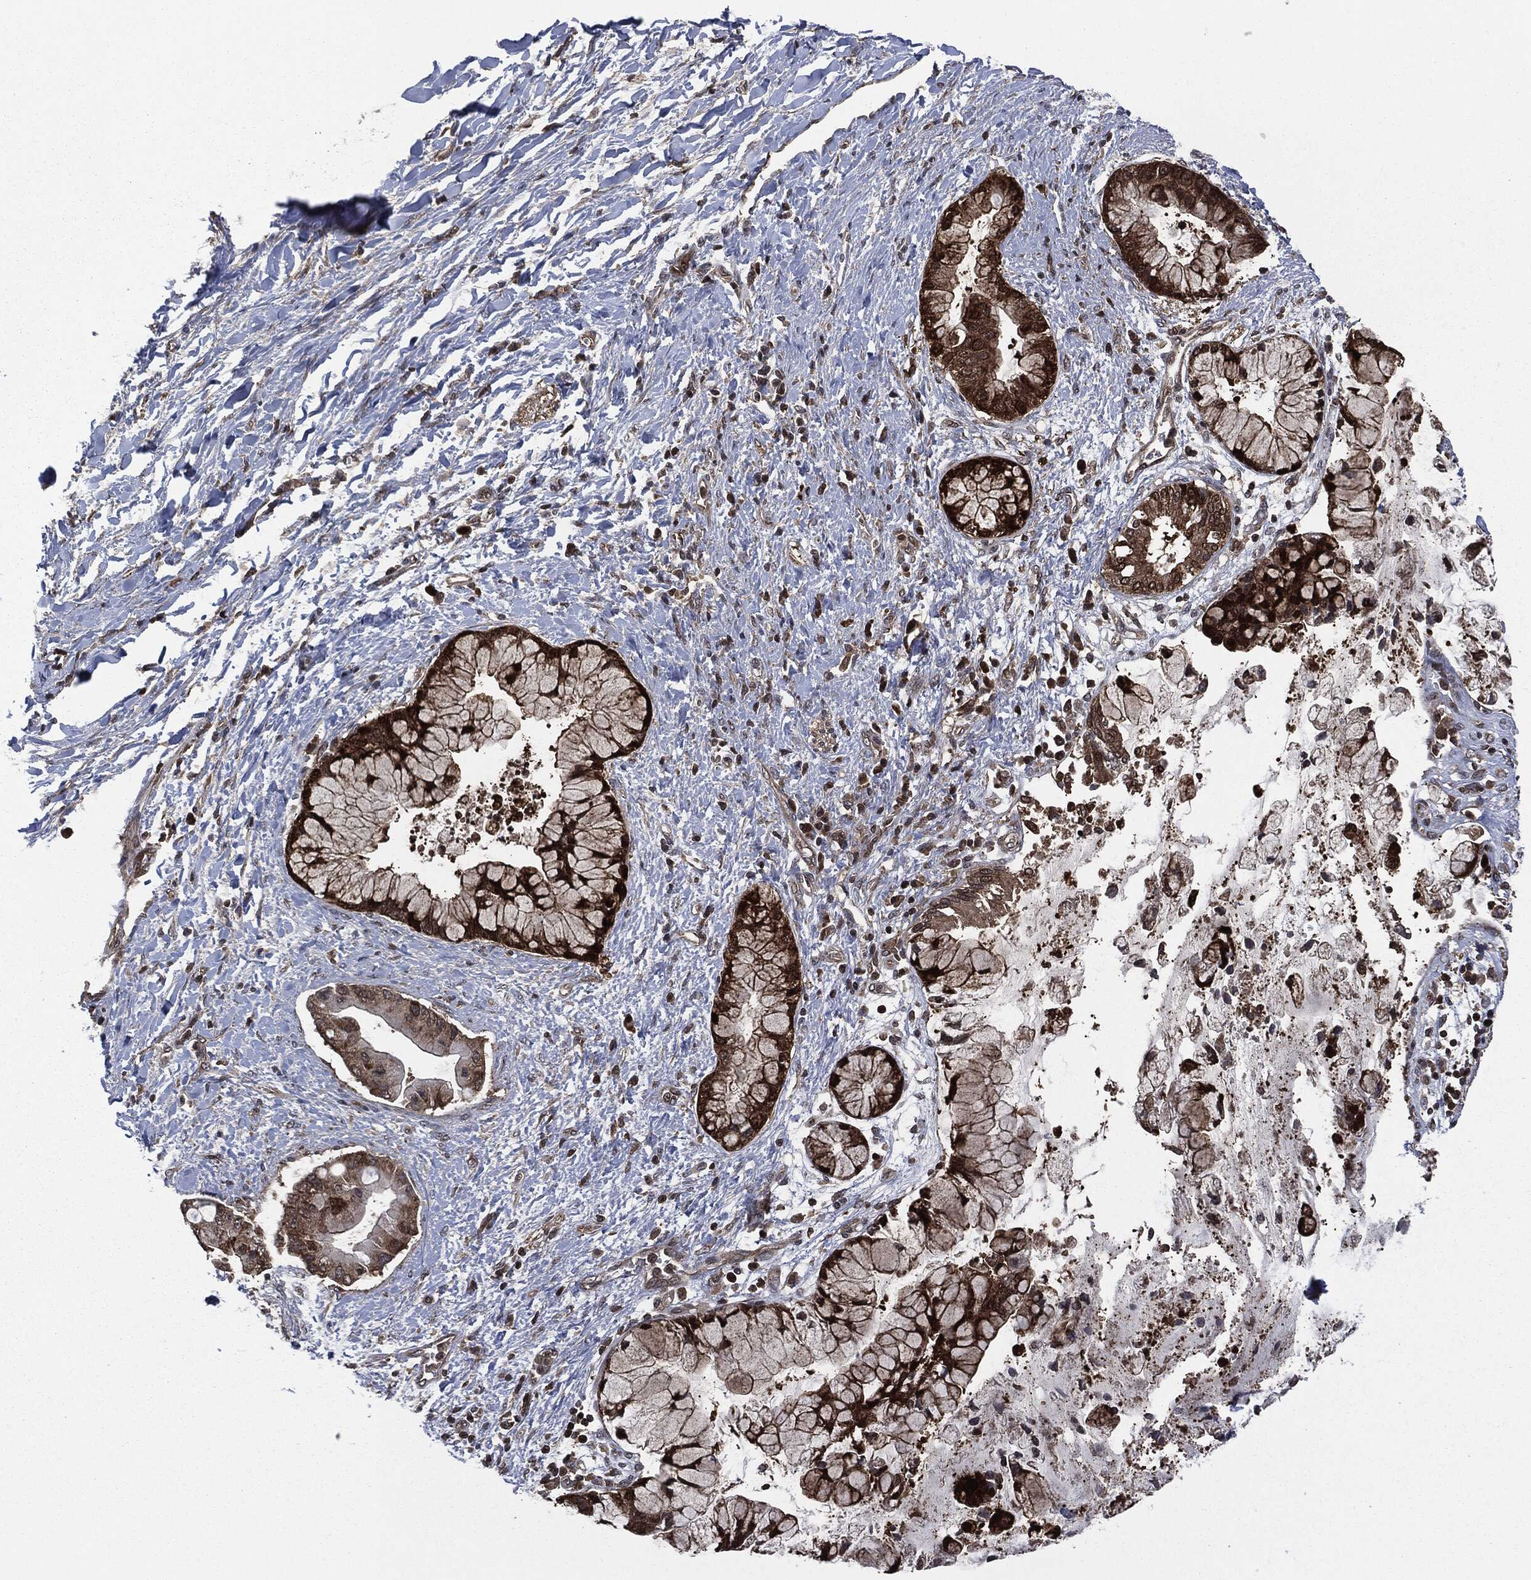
{"staining": {"intensity": "moderate", "quantity": ">75%", "location": "cytoplasmic/membranous,nuclear"}, "tissue": "liver cancer", "cell_type": "Tumor cells", "image_type": "cancer", "snomed": [{"axis": "morphology", "description": "Normal tissue, NOS"}, {"axis": "morphology", "description": "Cholangiocarcinoma"}, {"axis": "topography", "description": "Liver"}, {"axis": "topography", "description": "Peripheral nerve tissue"}], "caption": "The immunohistochemical stain labels moderate cytoplasmic/membranous and nuclear positivity in tumor cells of liver cancer (cholangiocarcinoma) tissue.", "gene": "HRAS", "patient": {"sex": "male", "age": 50}}